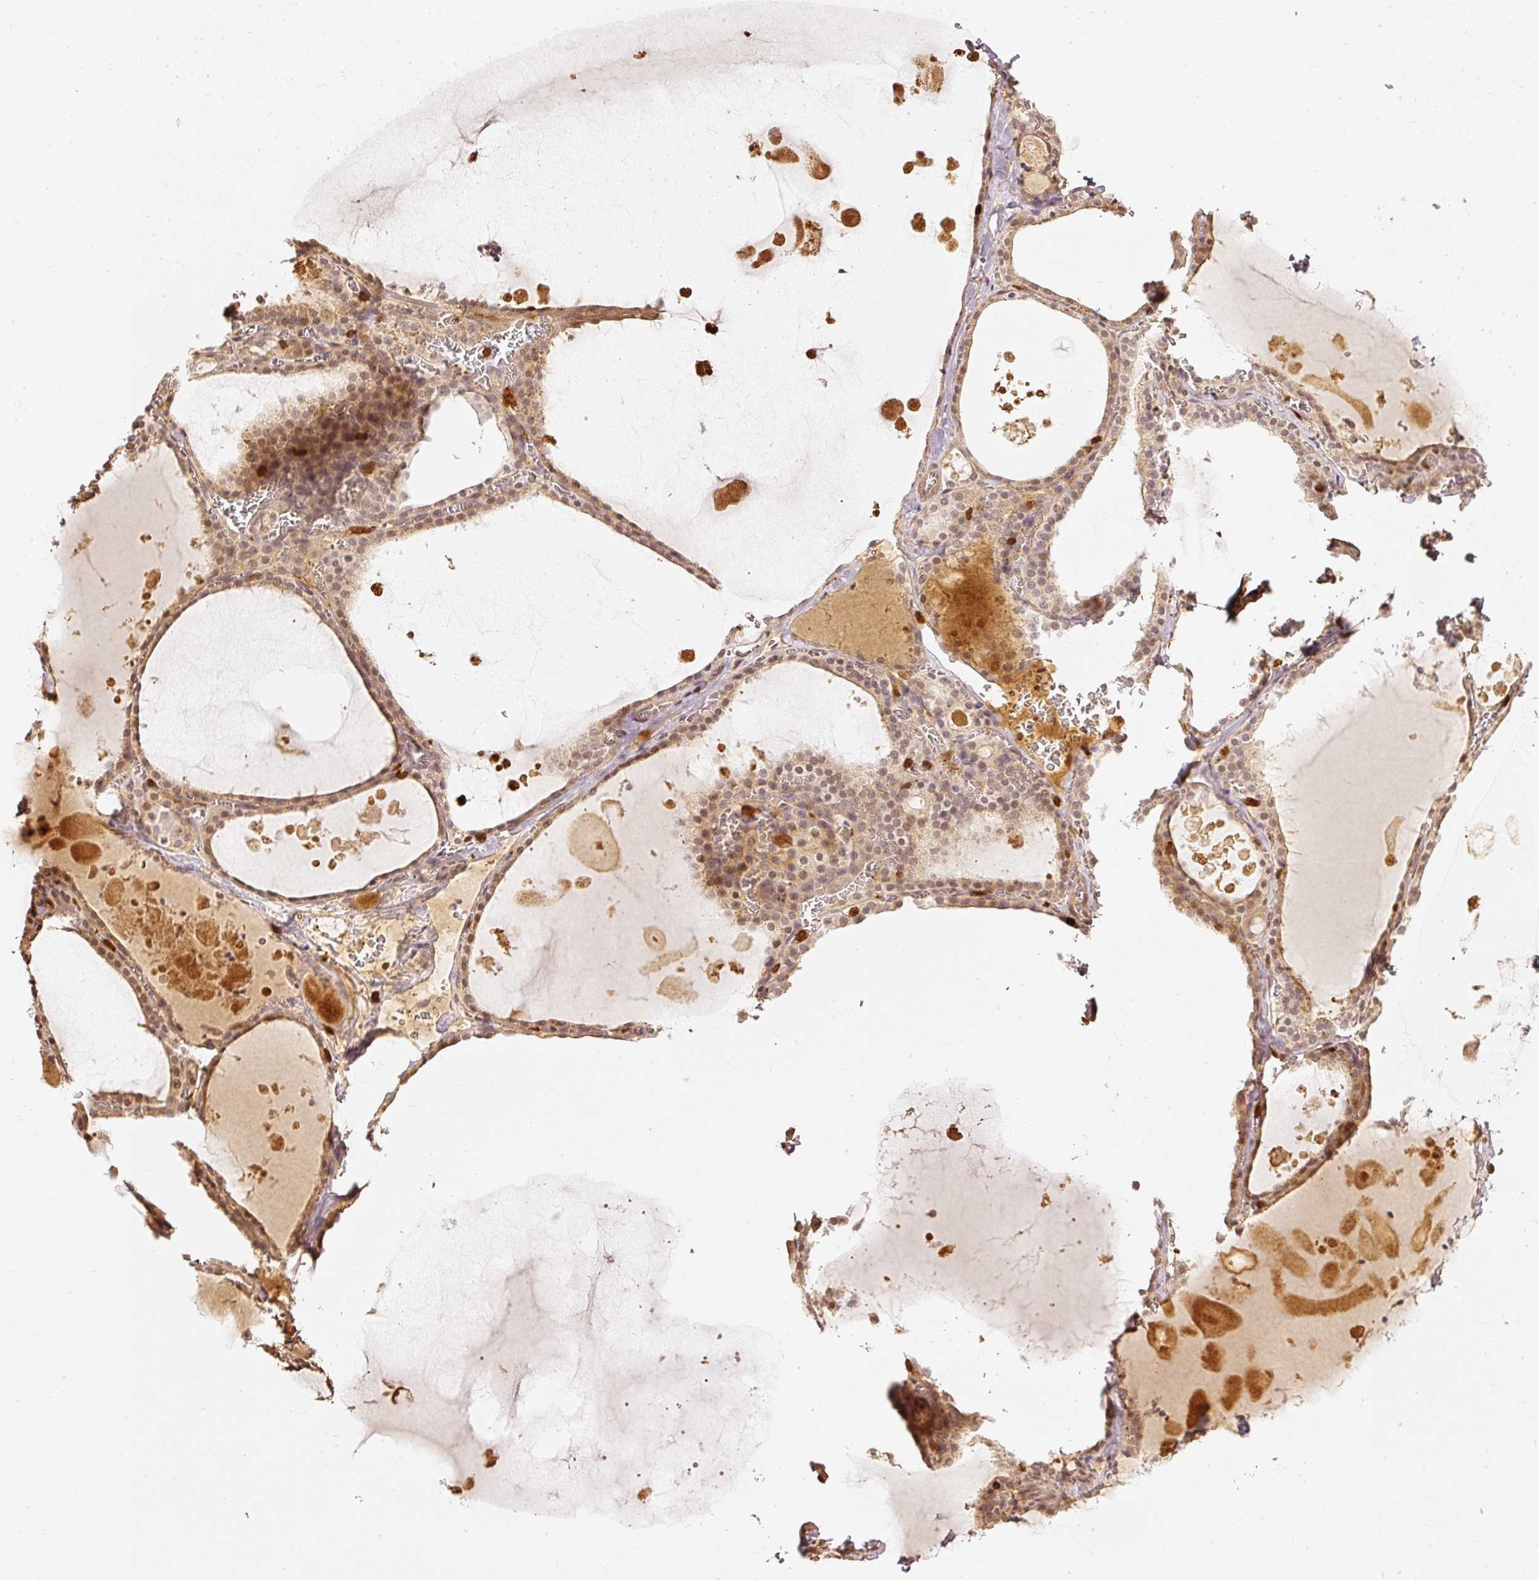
{"staining": {"intensity": "moderate", "quantity": ">75%", "location": "cytoplasmic/membranous,nuclear"}, "tissue": "thyroid gland", "cell_type": "Glandular cells", "image_type": "normal", "snomed": [{"axis": "morphology", "description": "Normal tissue, NOS"}, {"axis": "topography", "description": "Thyroid gland"}], "caption": "Immunohistochemistry (IHC) of normal thyroid gland exhibits medium levels of moderate cytoplasmic/membranous,nuclear staining in approximately >75% of glandular cells.", "gene": "PFN1", "patient": {"sex": "male", "age": 56}}